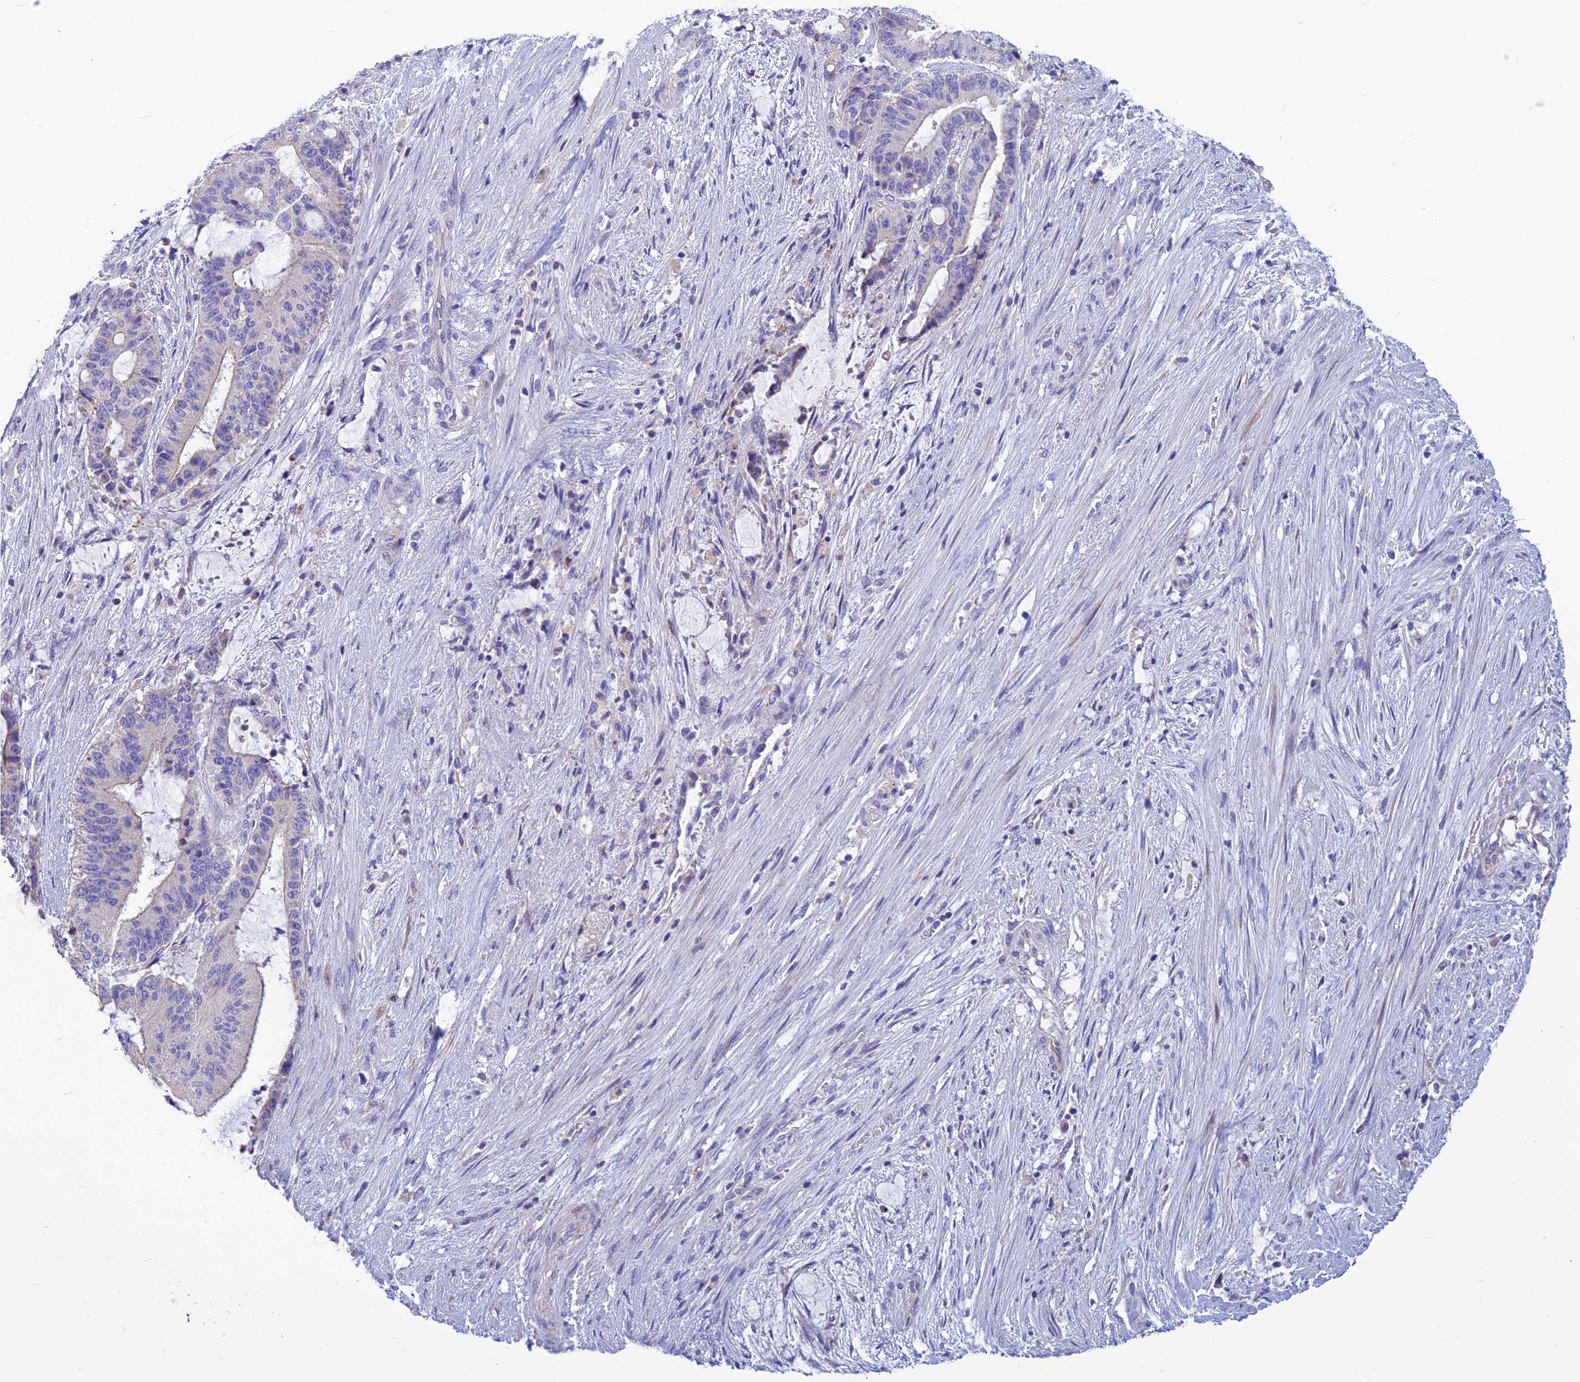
{"staining": {"intensity": "negative", "quantity": "none", "location": "none"}, "tissue": "liver cancer", "cell_type": "Tumor cells", "image_type": "cancer", "snomed": [{"axis": "morphology", "description": "Normal tissue, NOS"}, {"axis": "morphology", "description": "Cholangiocarcinoma"}, {"axis": "topography", "description": "Liver"}, {"axis": "topography", "description": "Peripheral nerve tissue"}], "caption": "DAB (3,3'-diaminobenzidine) immunohistochemical staining of liver cancer demonstrates no significant positivity in tumor cells.", "gene": "BHMT2", "patient": {"sex": "female", "age": 73}}